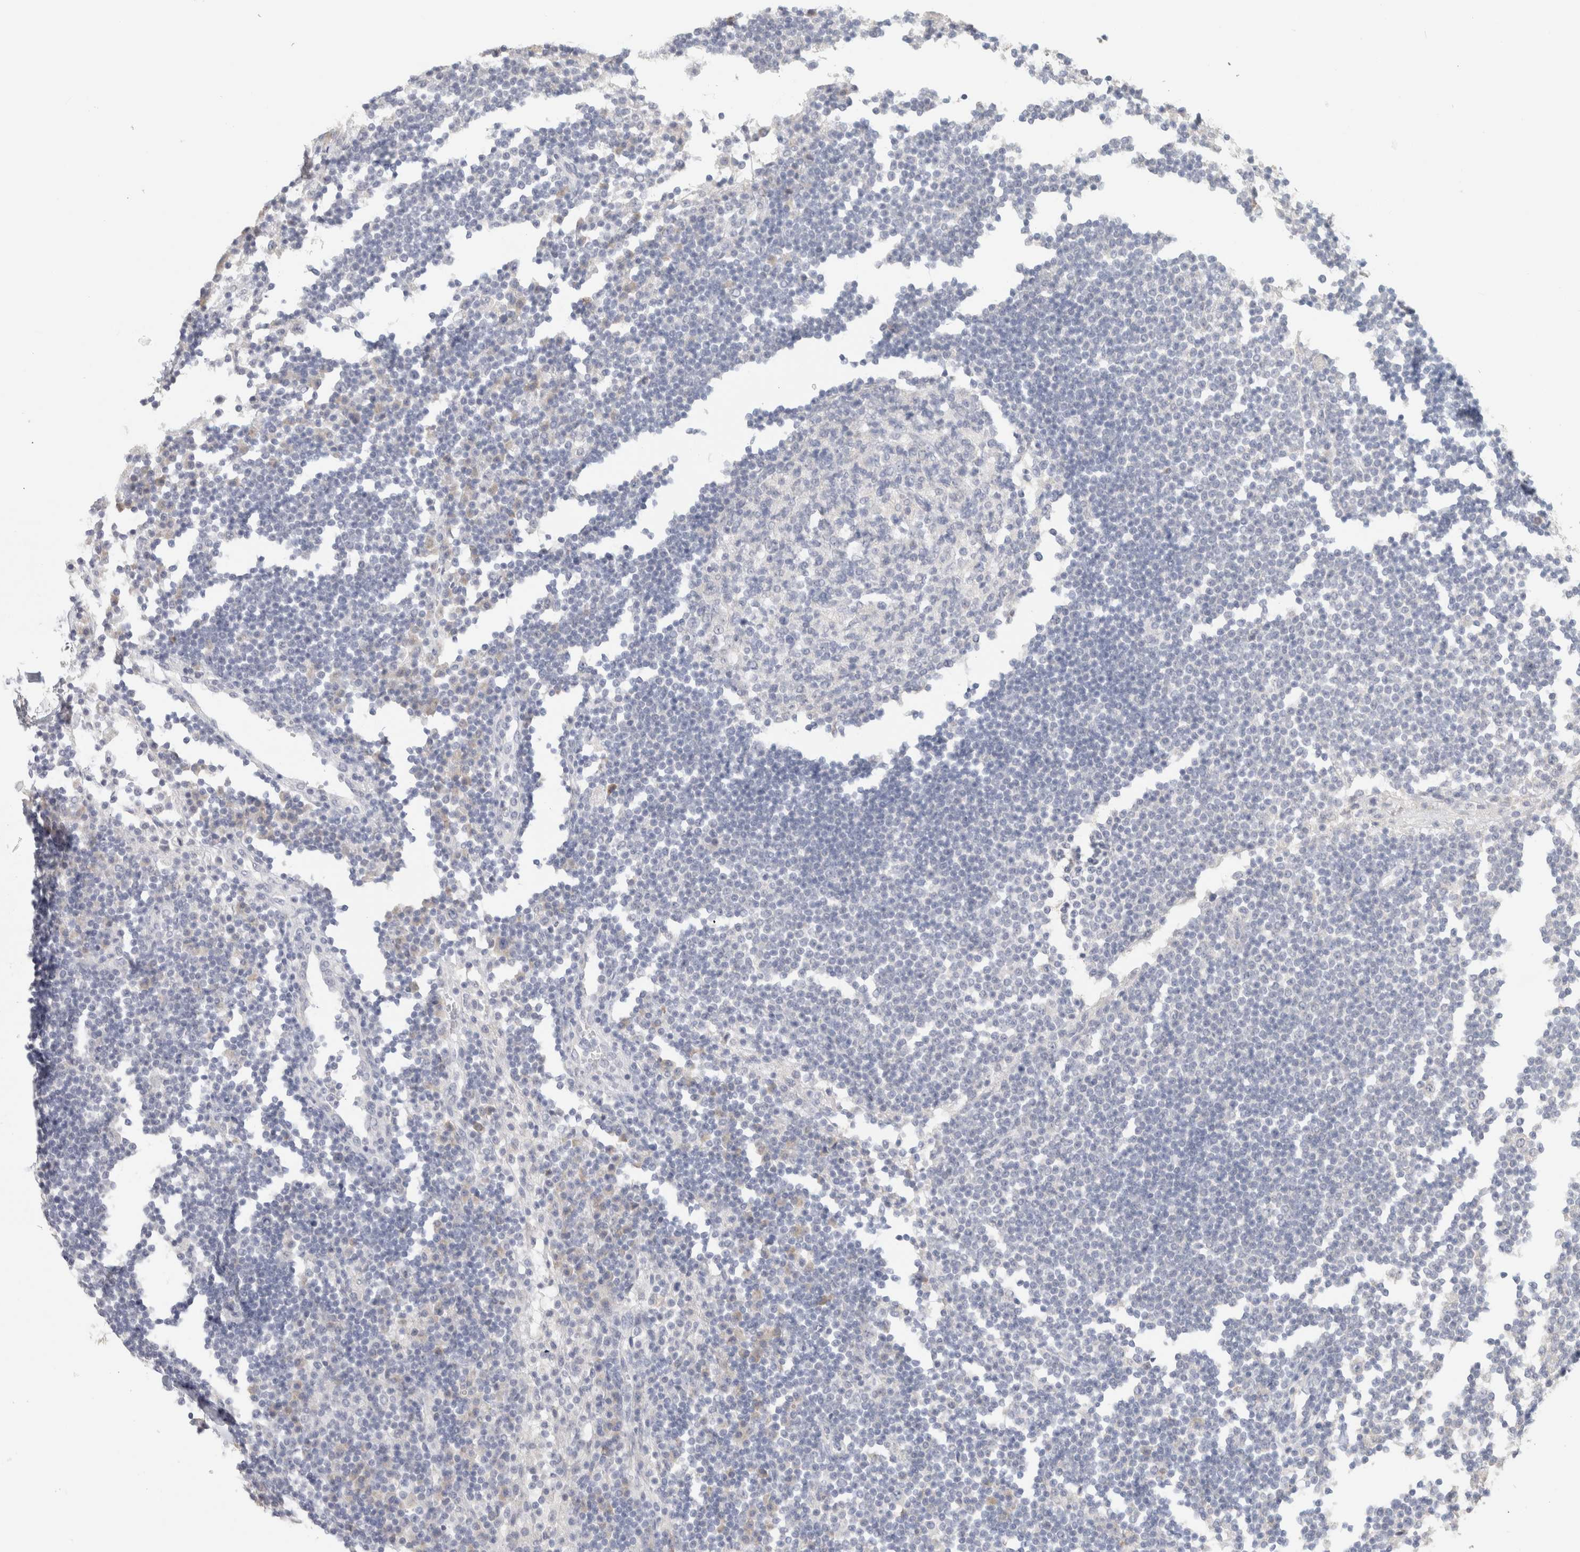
{"staining": {"intensity": "negative", "quantity": "none", "location": "none"}, "tissue": "lymph node", "cell_type": "Germinal center cells", "image_type": "normal", "snomed": [{"axis": "morphology", "description": "Normal tissue, NOS"}, {"axis": "topography", "description": "Lymph node"}], "caption": "This is an IHC photomicrograph of unremarkable human lymph node. There is no staining in germinal center cells.", "gene": "NEFM", "patient": {"sex": "female", "age": 53}}